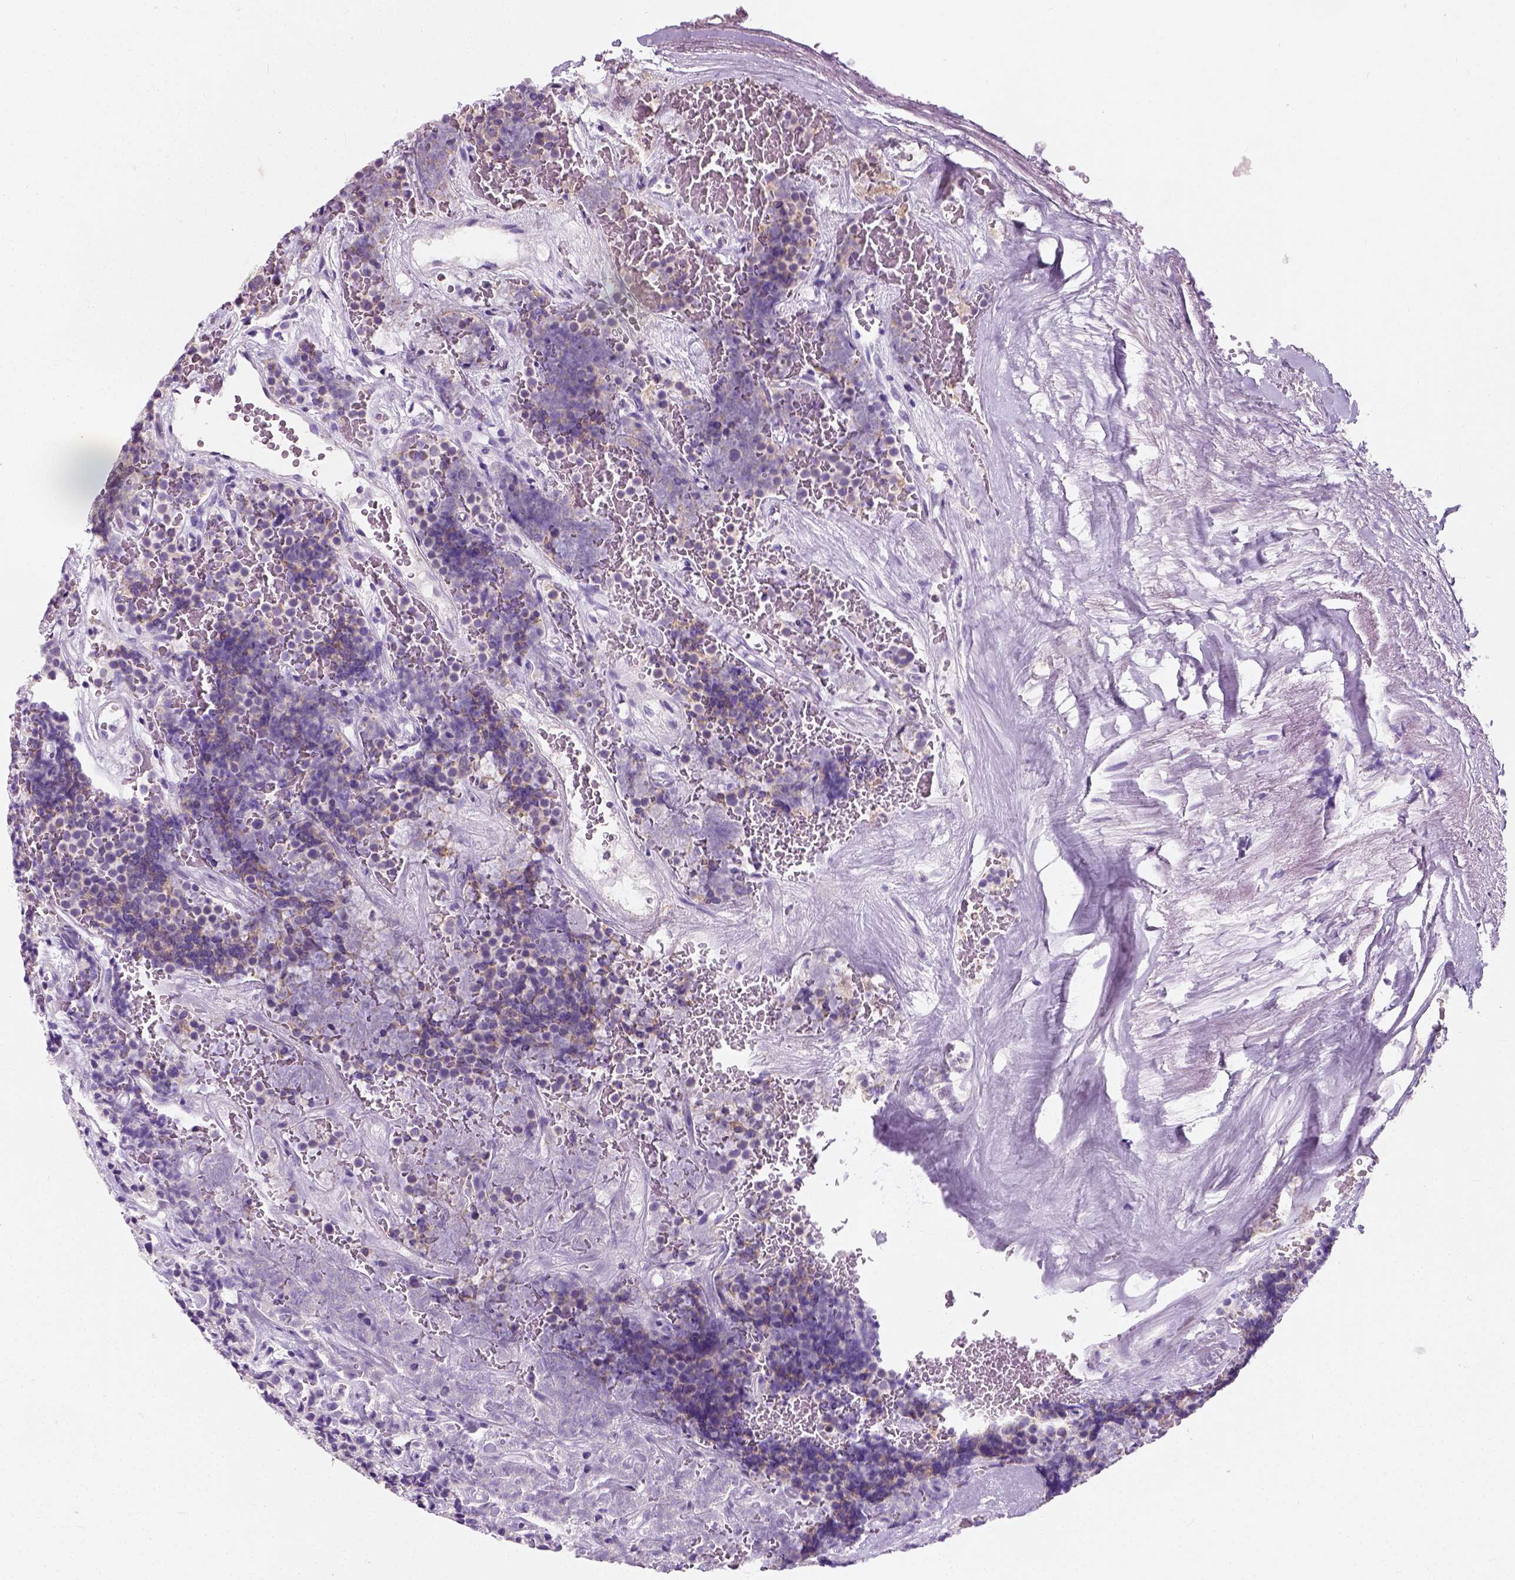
{"staining": {"intensity": "negative", "quantity": "none", "location": "none"}, "tissue": "carcinoid", "cell_type": "Tumor cells", "image_type": "cancer", "snomed": [{"axis": "morphology", "description": "Carcinoid, malignant, NOS"}, {"axis": "topography", "description": "Pancreas"}], "caption": "A high-resolution photomicrograph shows immunohistochemistry (IHC) staining of malignant carcinoid, which shows no significant staining in tumor cells.", "gene": "CHODL", "patient": {"sex": "male", "age": 36}}